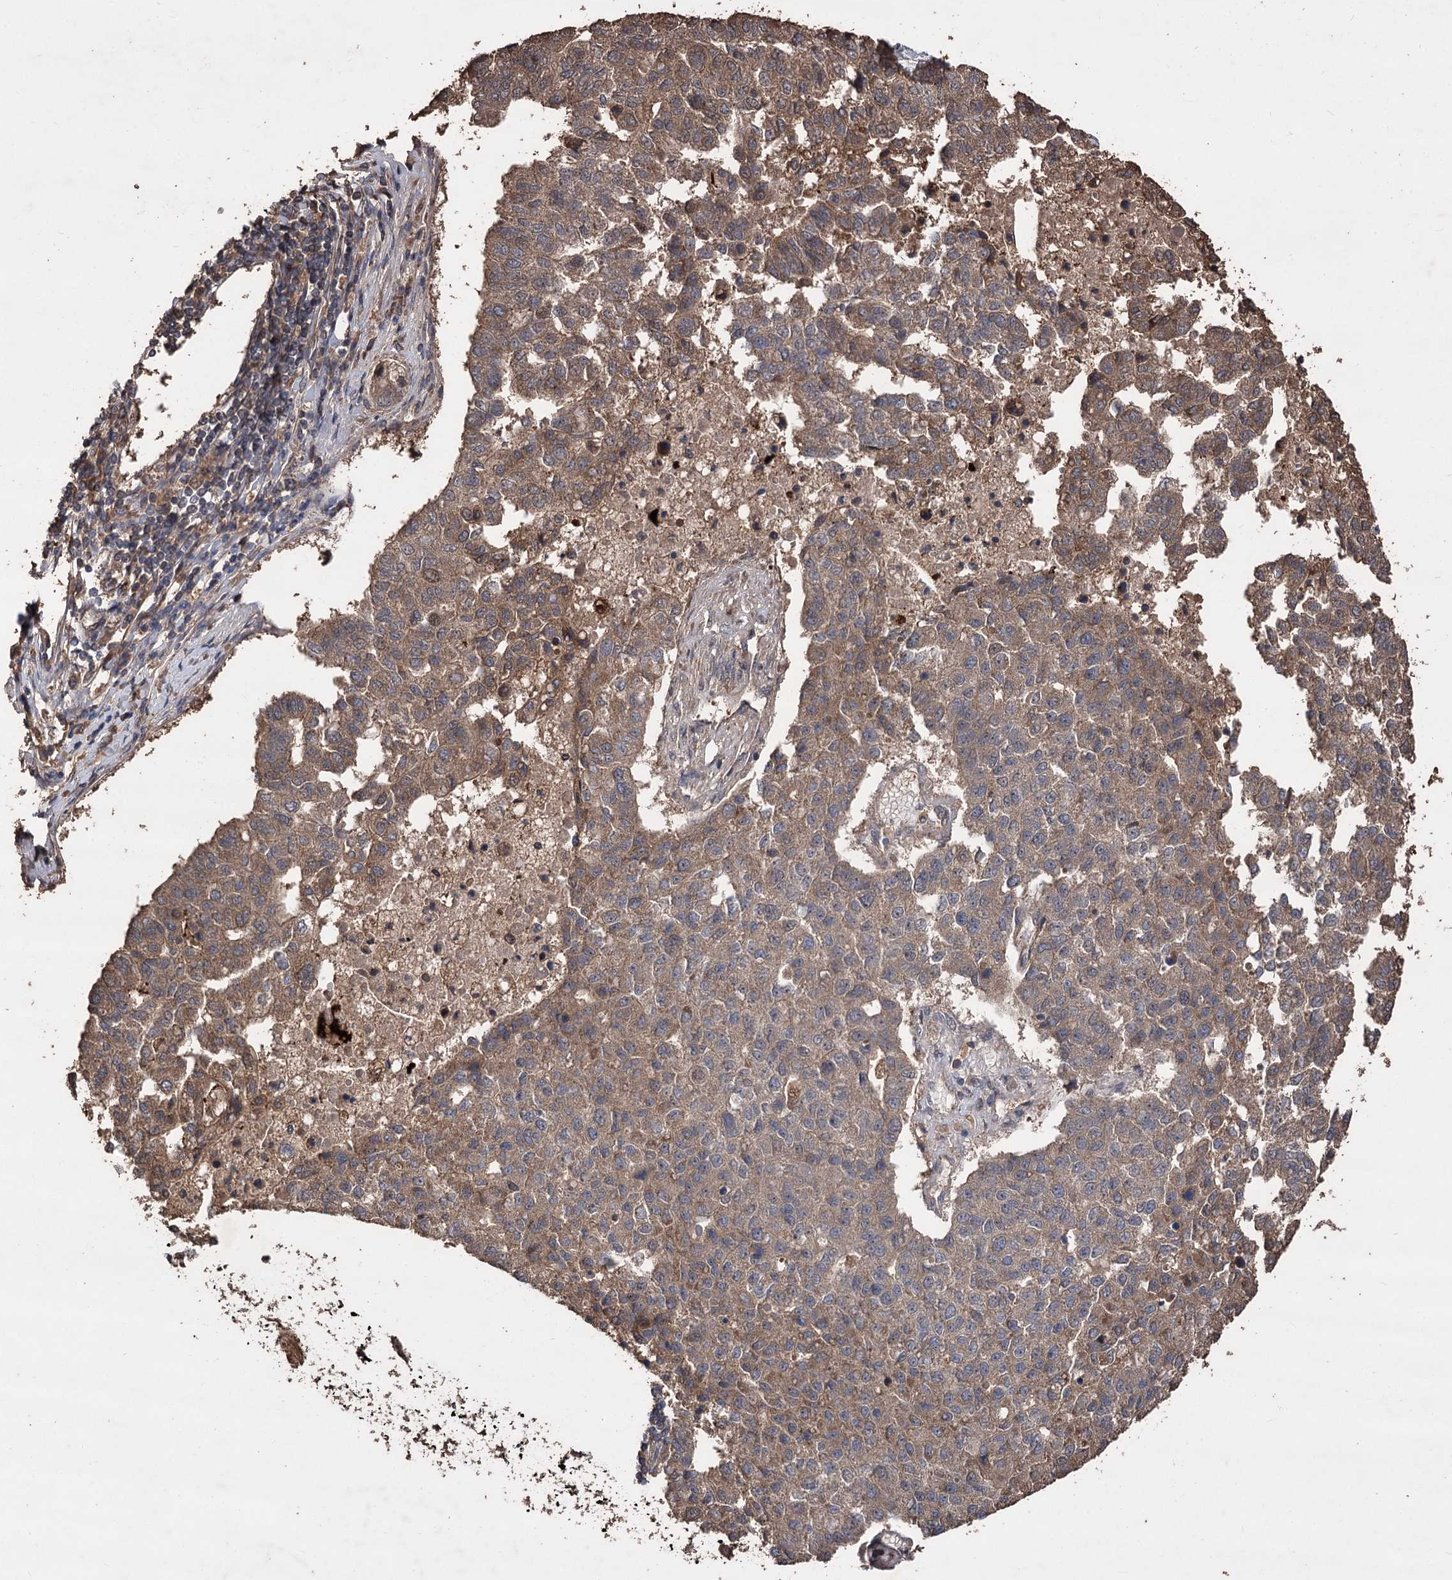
{"staining": {"intensity": "moderate", "quantity": ">75%", "location": "cytoplasmic/membranous"}, "tissue": "pancreatic cancer", "cell_type": "Tumor cells", "image_type": "cancer", "snomed": [{"axis": "morphology", "description": "Adenocarcinoma, NOS"}, {"axis": "topography", "description": "Pancreas"}], "caption": "There is medium levels of moderate cytoplasmic/membranous positivity in tumor cells of adenocarcinoma (pancreatic), as demonstrated by immunohistochemical staining (brown color).", "gene": "RASSF3", "patient": {"sex": "female", "age": 61}}